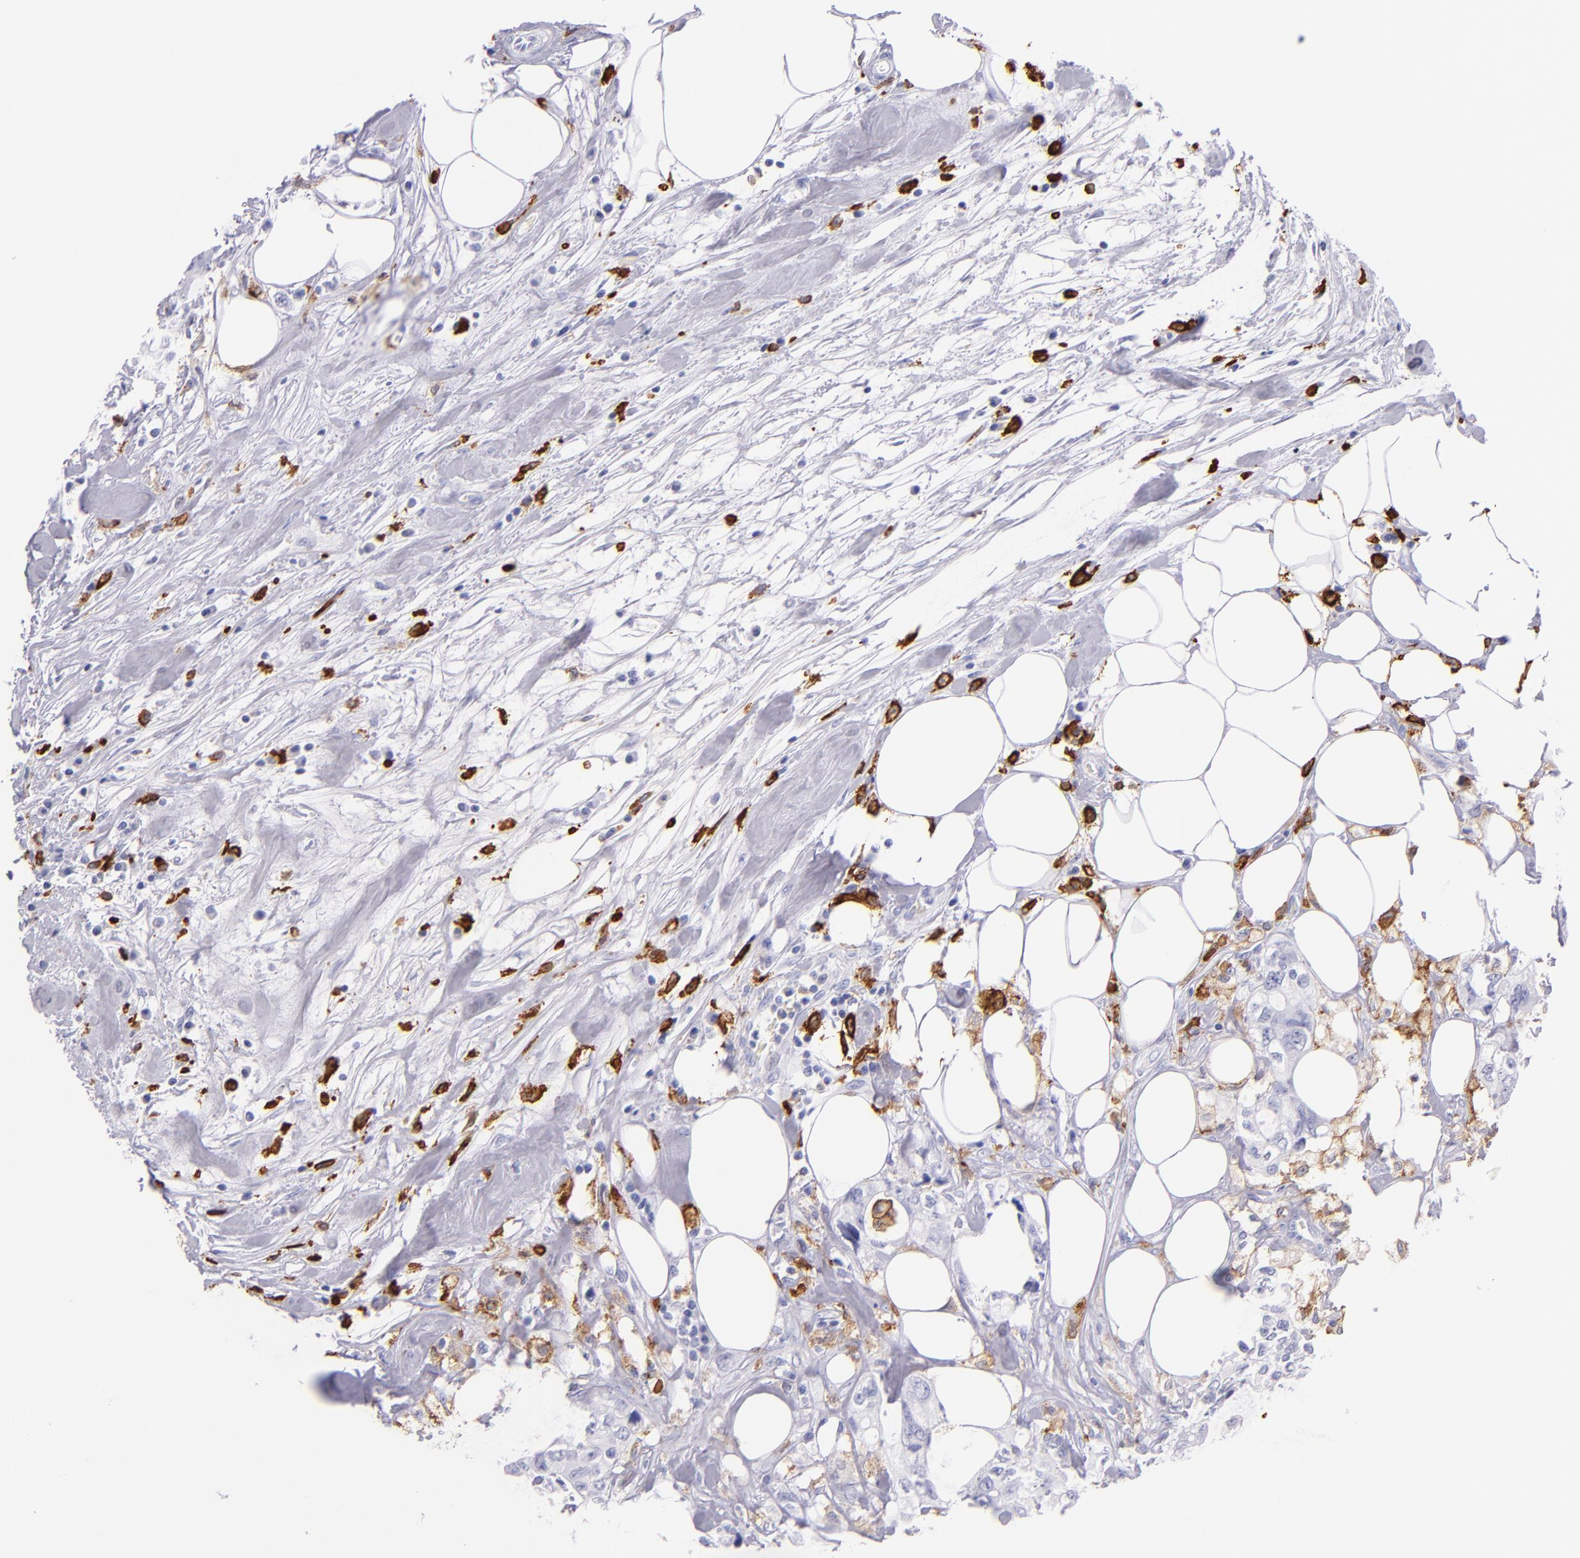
{"staining": {"intensity": "negative", "quantity": "none", "location": "none"}, "tissue": "colorectal cancer", "cell_type": "Tumor cells", "image_type": "cancer", "snomed": [{"axis": "morphology", "description": "Adenocarcinoma, NOS"}, {"axis": "topography", "description": "Rectum"}], "caption": "An IHC photomicrograph of adenocarcinoma (colorectal) is shown. There is no staining in tumor cells of adenocarcinoma (colorectal).", "gene": "CD163", "patient": {"sex": "female", "age": 57}}